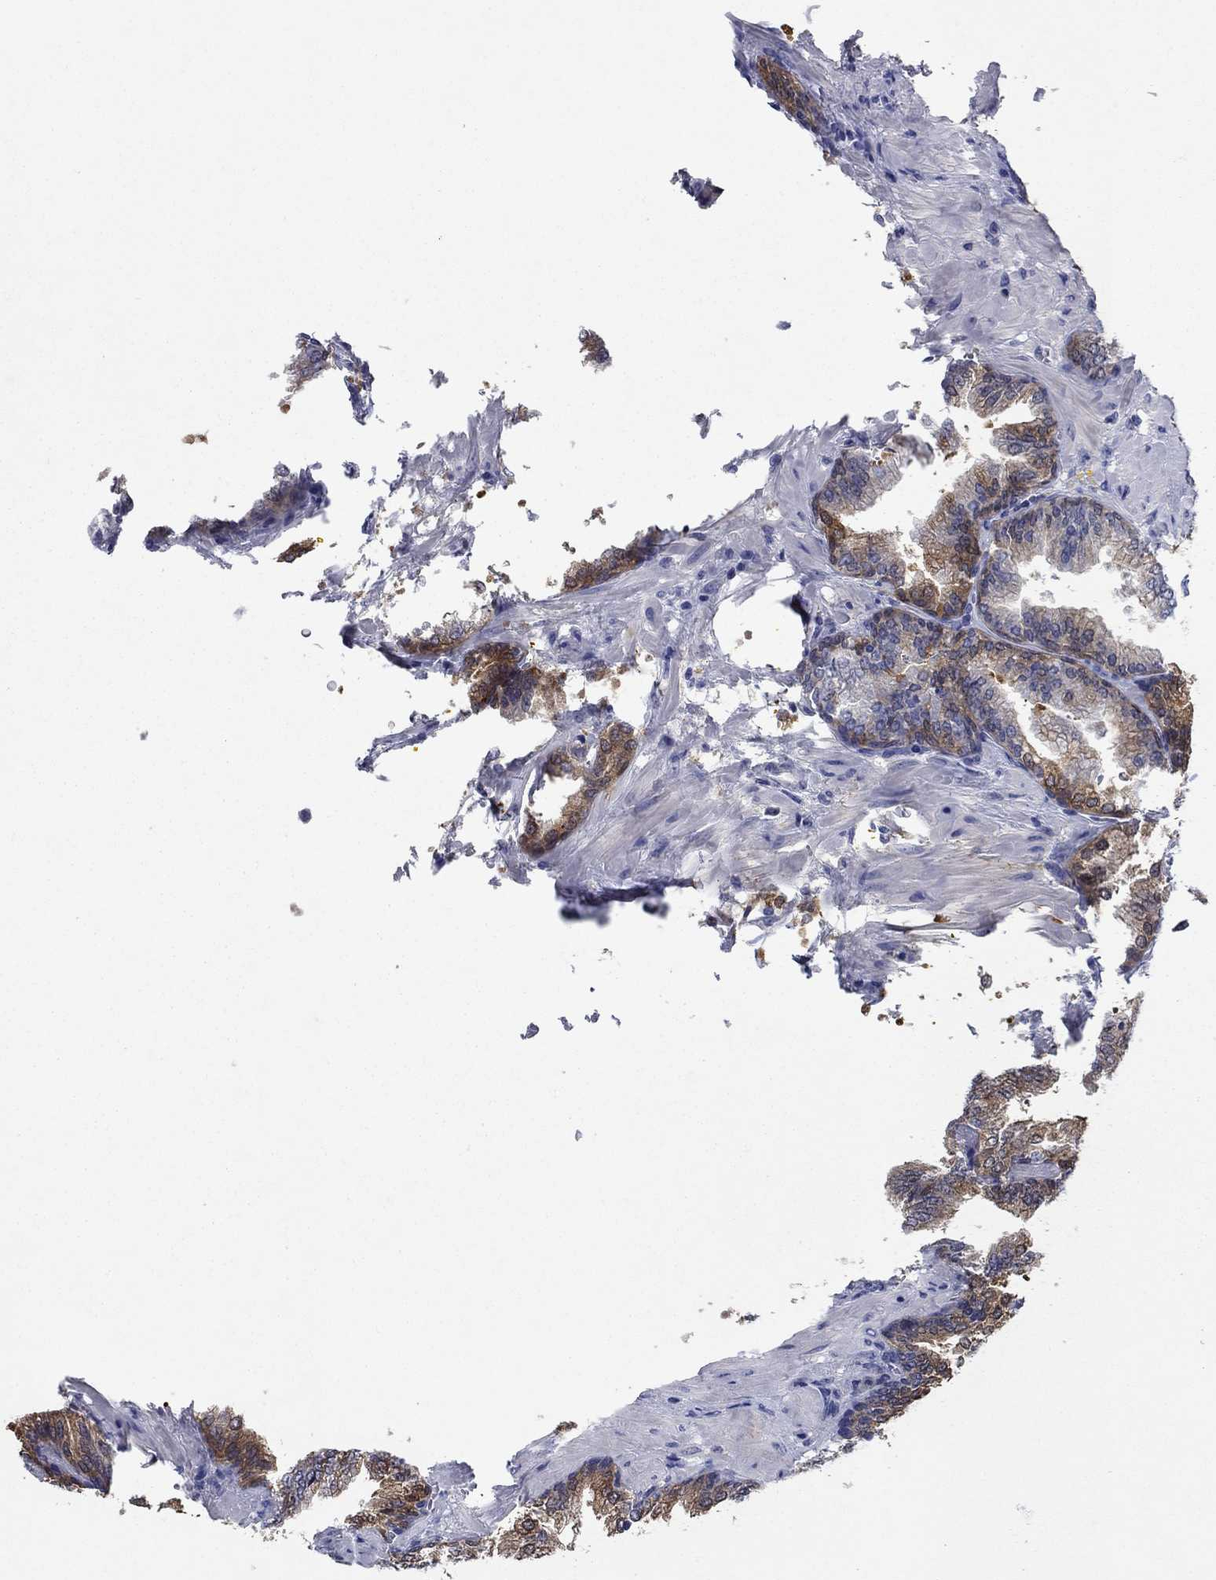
{"staining": {"intensity": "moderate", "quantity": "<25%", "location": "cytoplasmic/membranous"}, "tissue": "prostate cancer", "cell_type": "Tumor cells", "image_type": "cancer", "snomed": [{"axis": "morphology", "description": "Adenocarcinoma, Low grade"}, {"axis": "topography", "description": "Prostate"}], "caption": "Prostate cancer stained with a brown dye exhibits moderate cytoplasmic/membranous positive staining in approximately <25% of tumor cells.", "gene": "SULT2B1", "patient": {"sex": "male", "age": 68}}